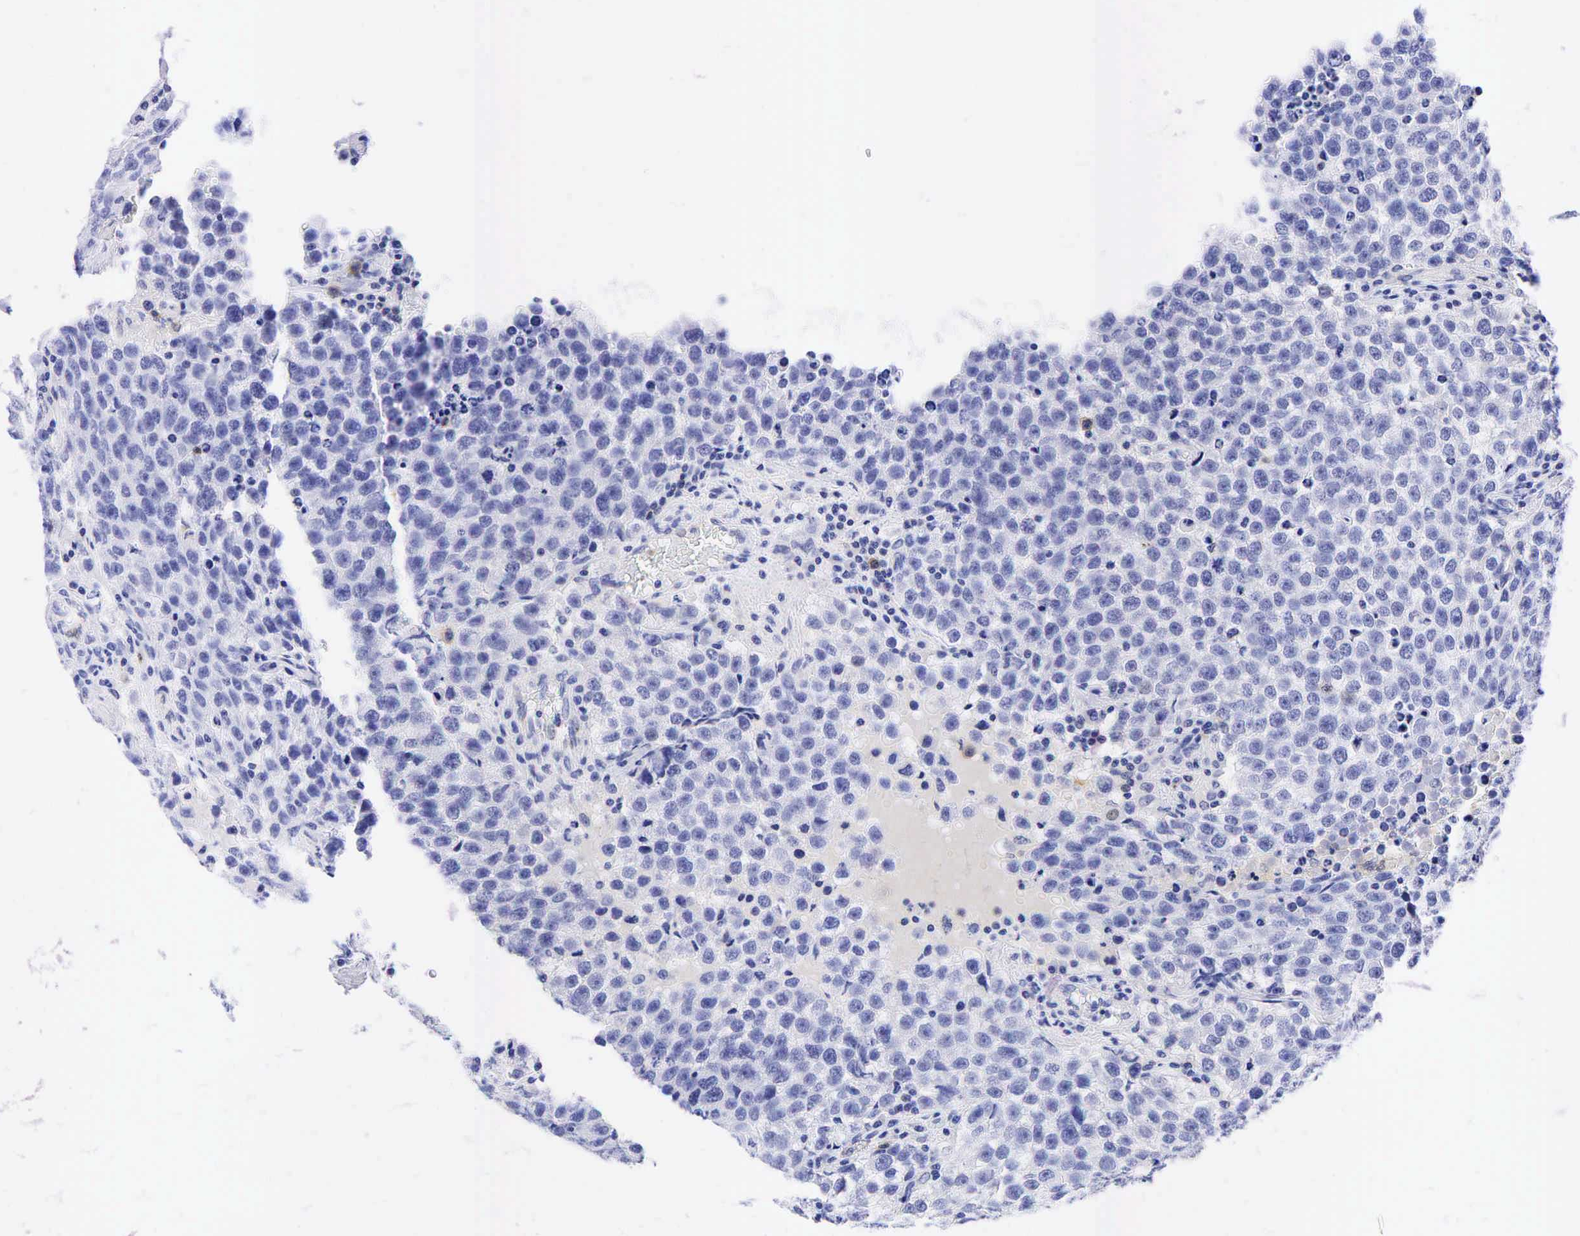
{"staining": {"intensity": "negative", "quantity": "none", "location": "none"}, "tissue": "testis cancer", "cell_type": "Tumor cells", "image_type": "cancer", "snomed": [{"axis": "morphology", "description": "Seminoma, NOS"}, {"axis": "topography", "description": "Testis"}], "caption": "This is an immunohistochemistry histopathology image of testis seminoma. There is no positivity in tumor cells.", "gene": "TNFRSF8", "patient": {"sex": "male", "age": 36}}